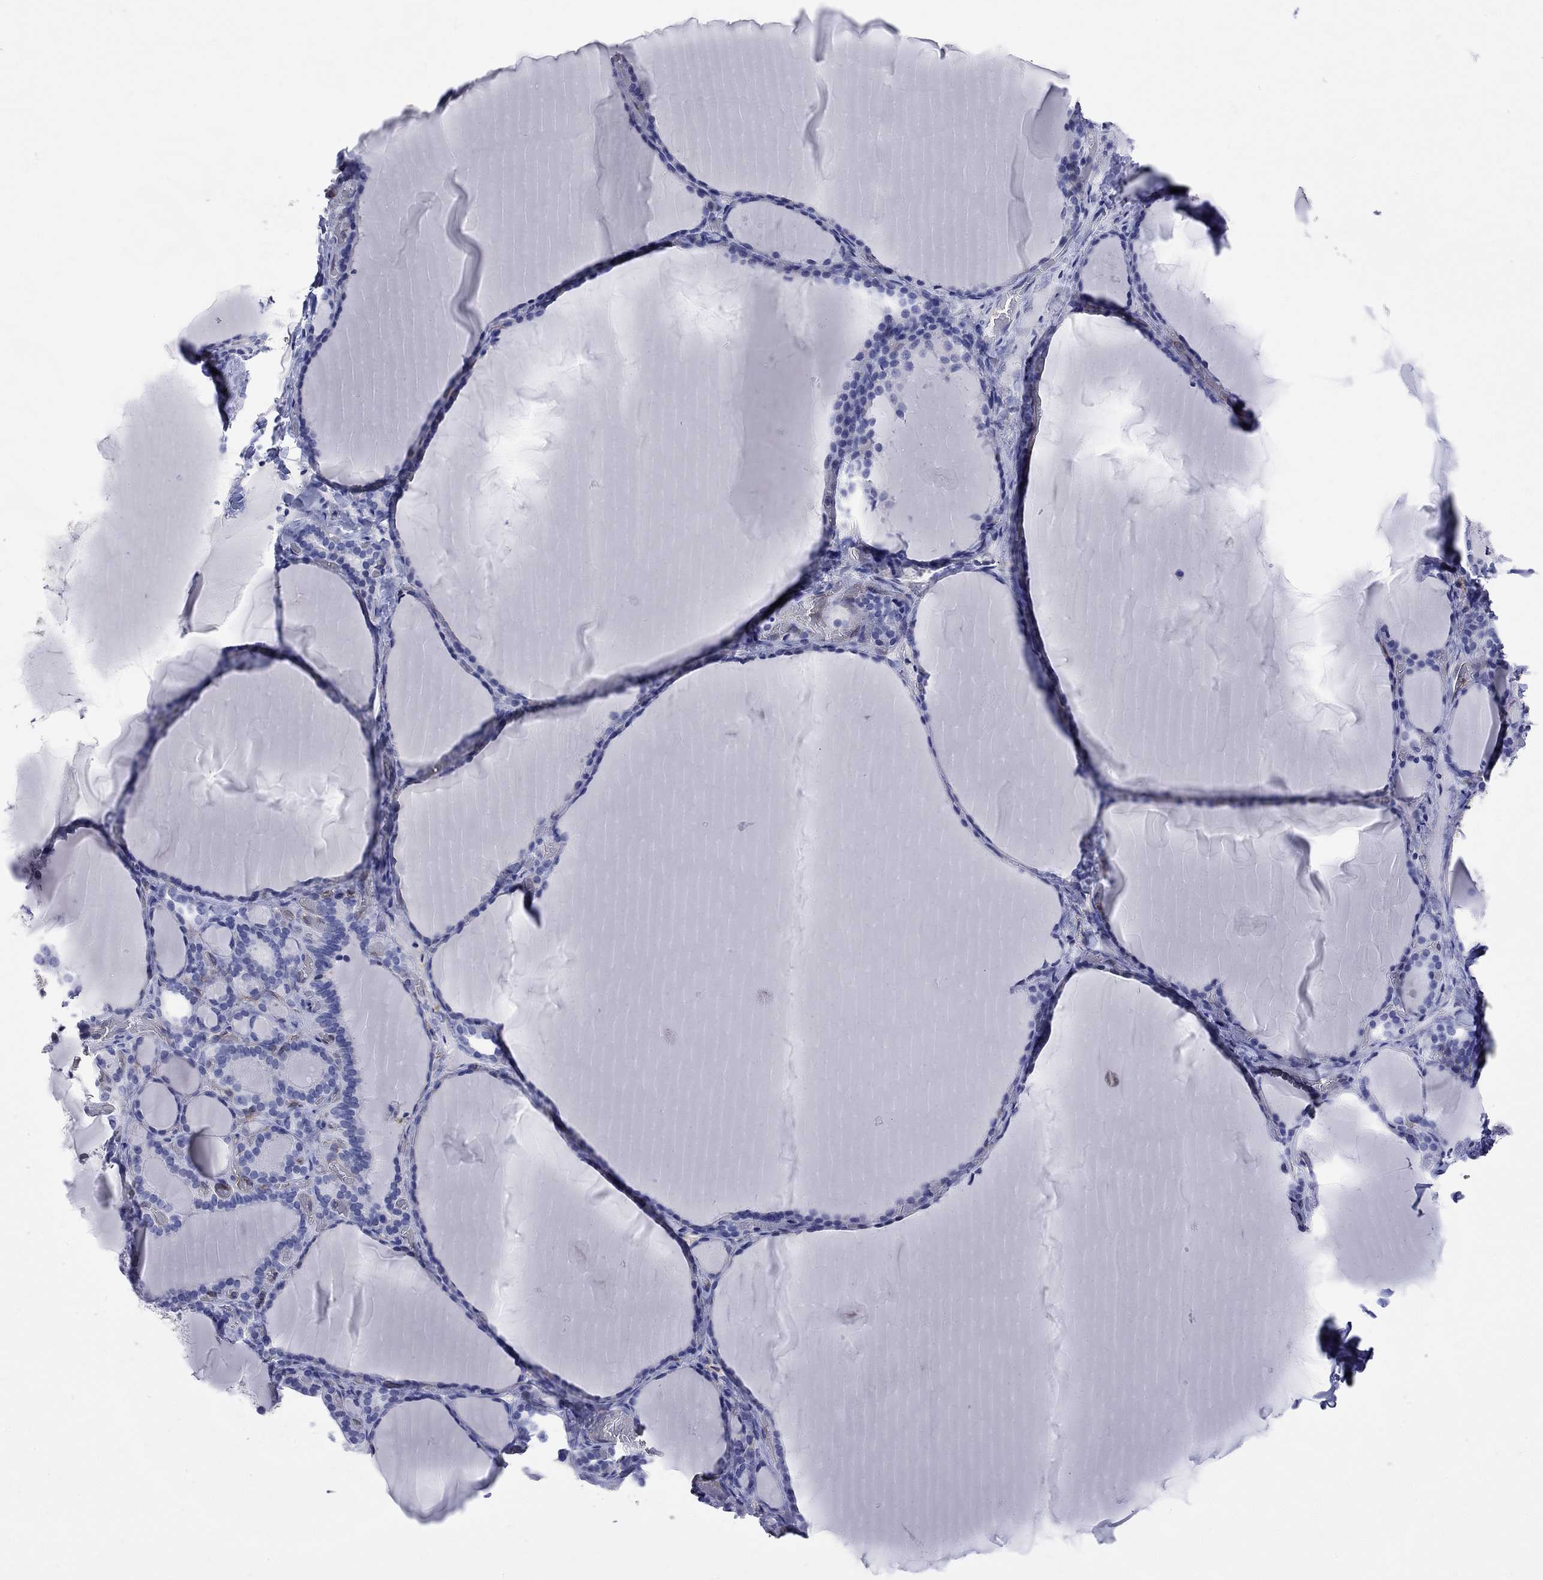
{"staining": {"intensity": "negative", "quantity": "none", "location": "none"}, "tissue": "thyroid gland", "cell_type": "Glandular cells", "image_type": "normal", "snomed": [{"axis": "morphology", "description": "Normal tissue, NOS"}, {"axis": "morphology", "description": "Hyperplasia, NOS"}, {"axis": "topography", "description": "Thyroid gland"}], "caption": "DAB (3,3'-diaminobenzidine) immunohistochemical staining of benign thyroid gland exhibits no significant positivity in glandular cells.", "gene": "ABI3", "patient": {"sex": "female", "age": 27}}